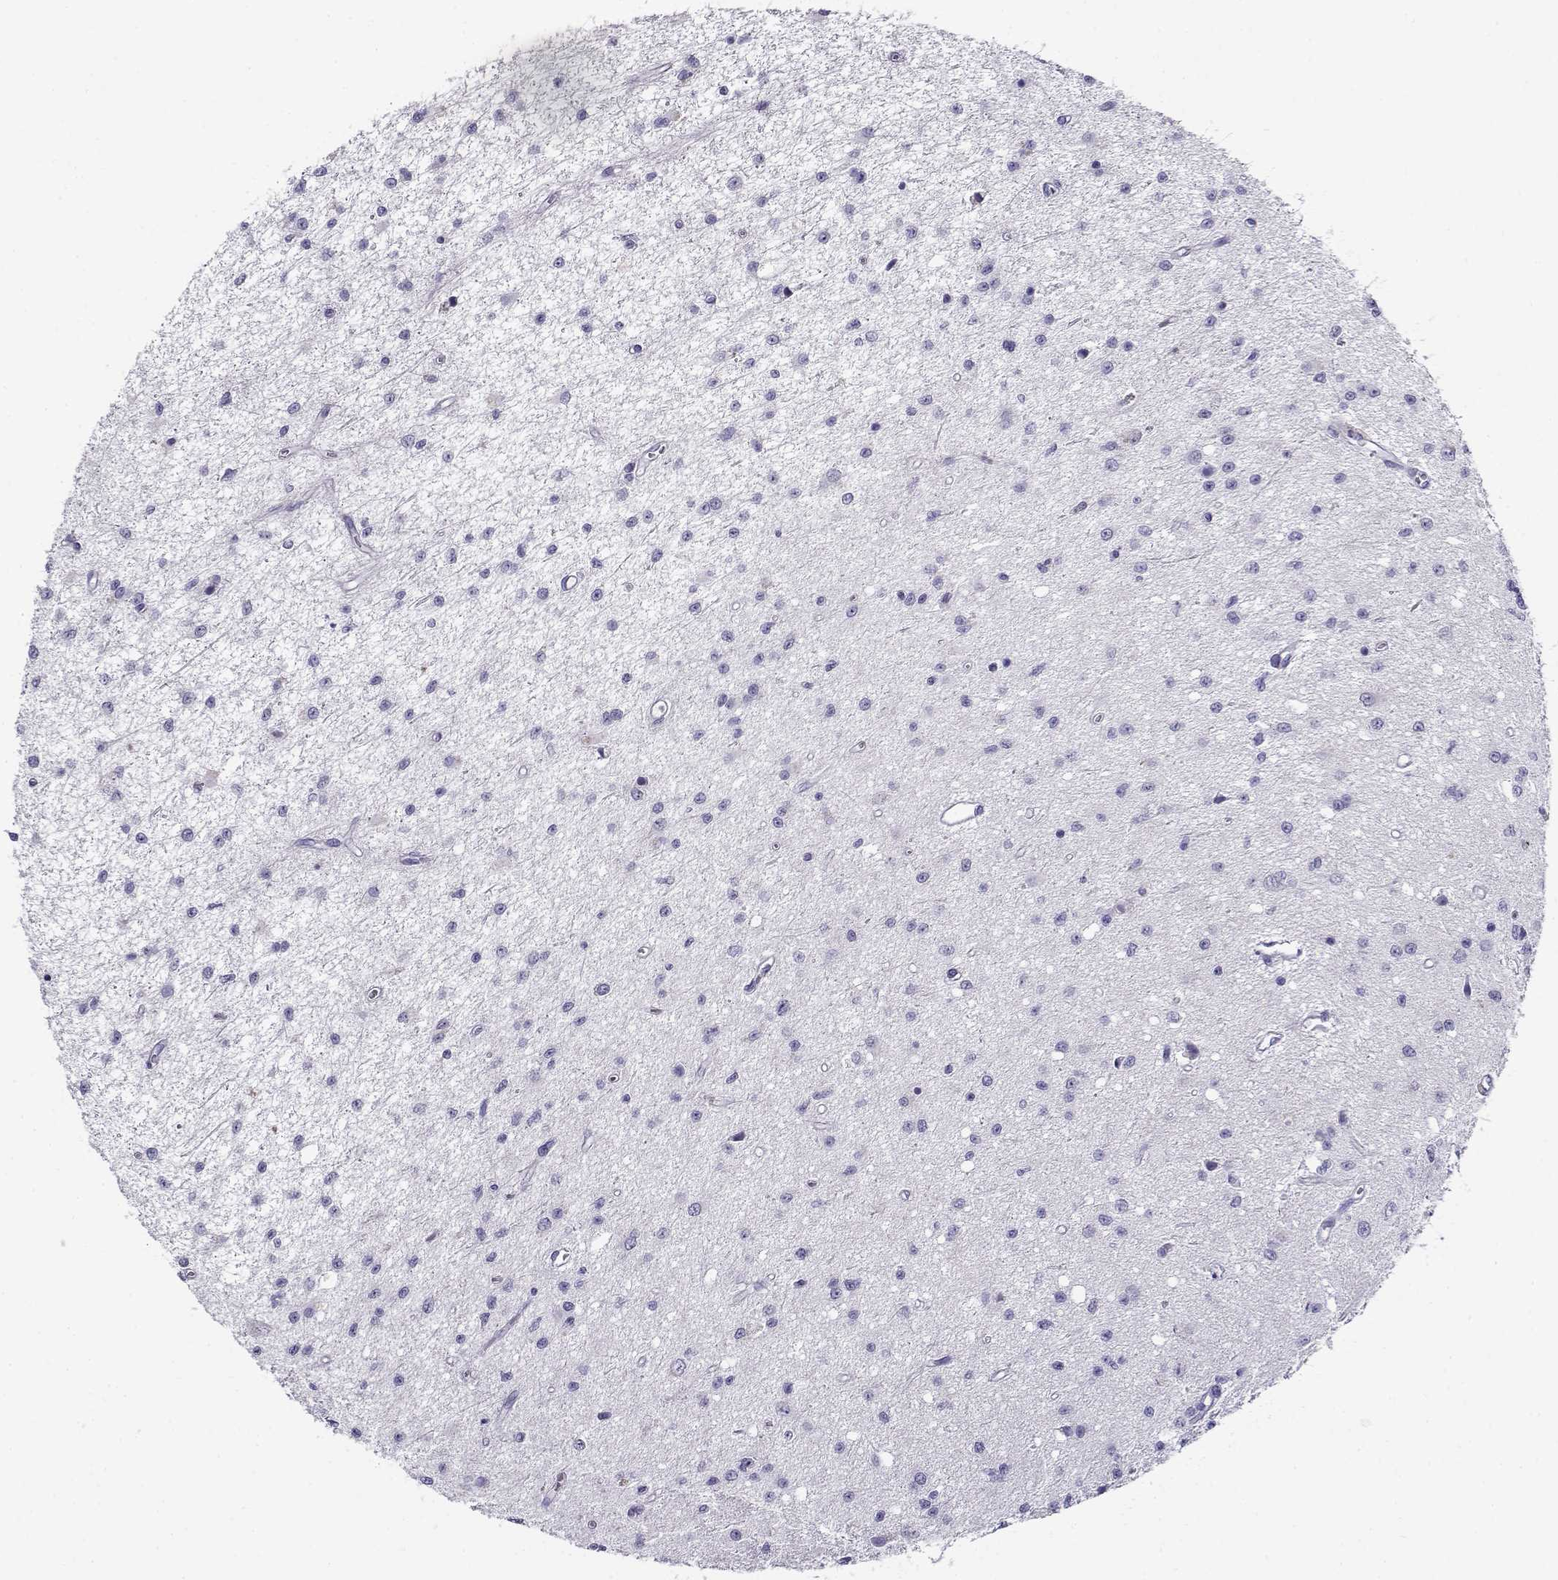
{"staining": {"intensity": "negative", "quantity": "none", "location": "none"}, "tissue": "glioma", "cell_type": "Tumor cells", "image_type": "cancer", "snomed": [{"axis": "morphology", "description": "Glioma, malignant, Low grade"}, {"axis": "topography", "description": "Brain"}], "caption": "DAB (3,3'-diaminobenzidine) immunohistochemical staining of human malignant low-grade glioma reveals no significant positivity in tumor cells.", "gene": "CABS1", "patient": {"sex": "female", "age": 45}}